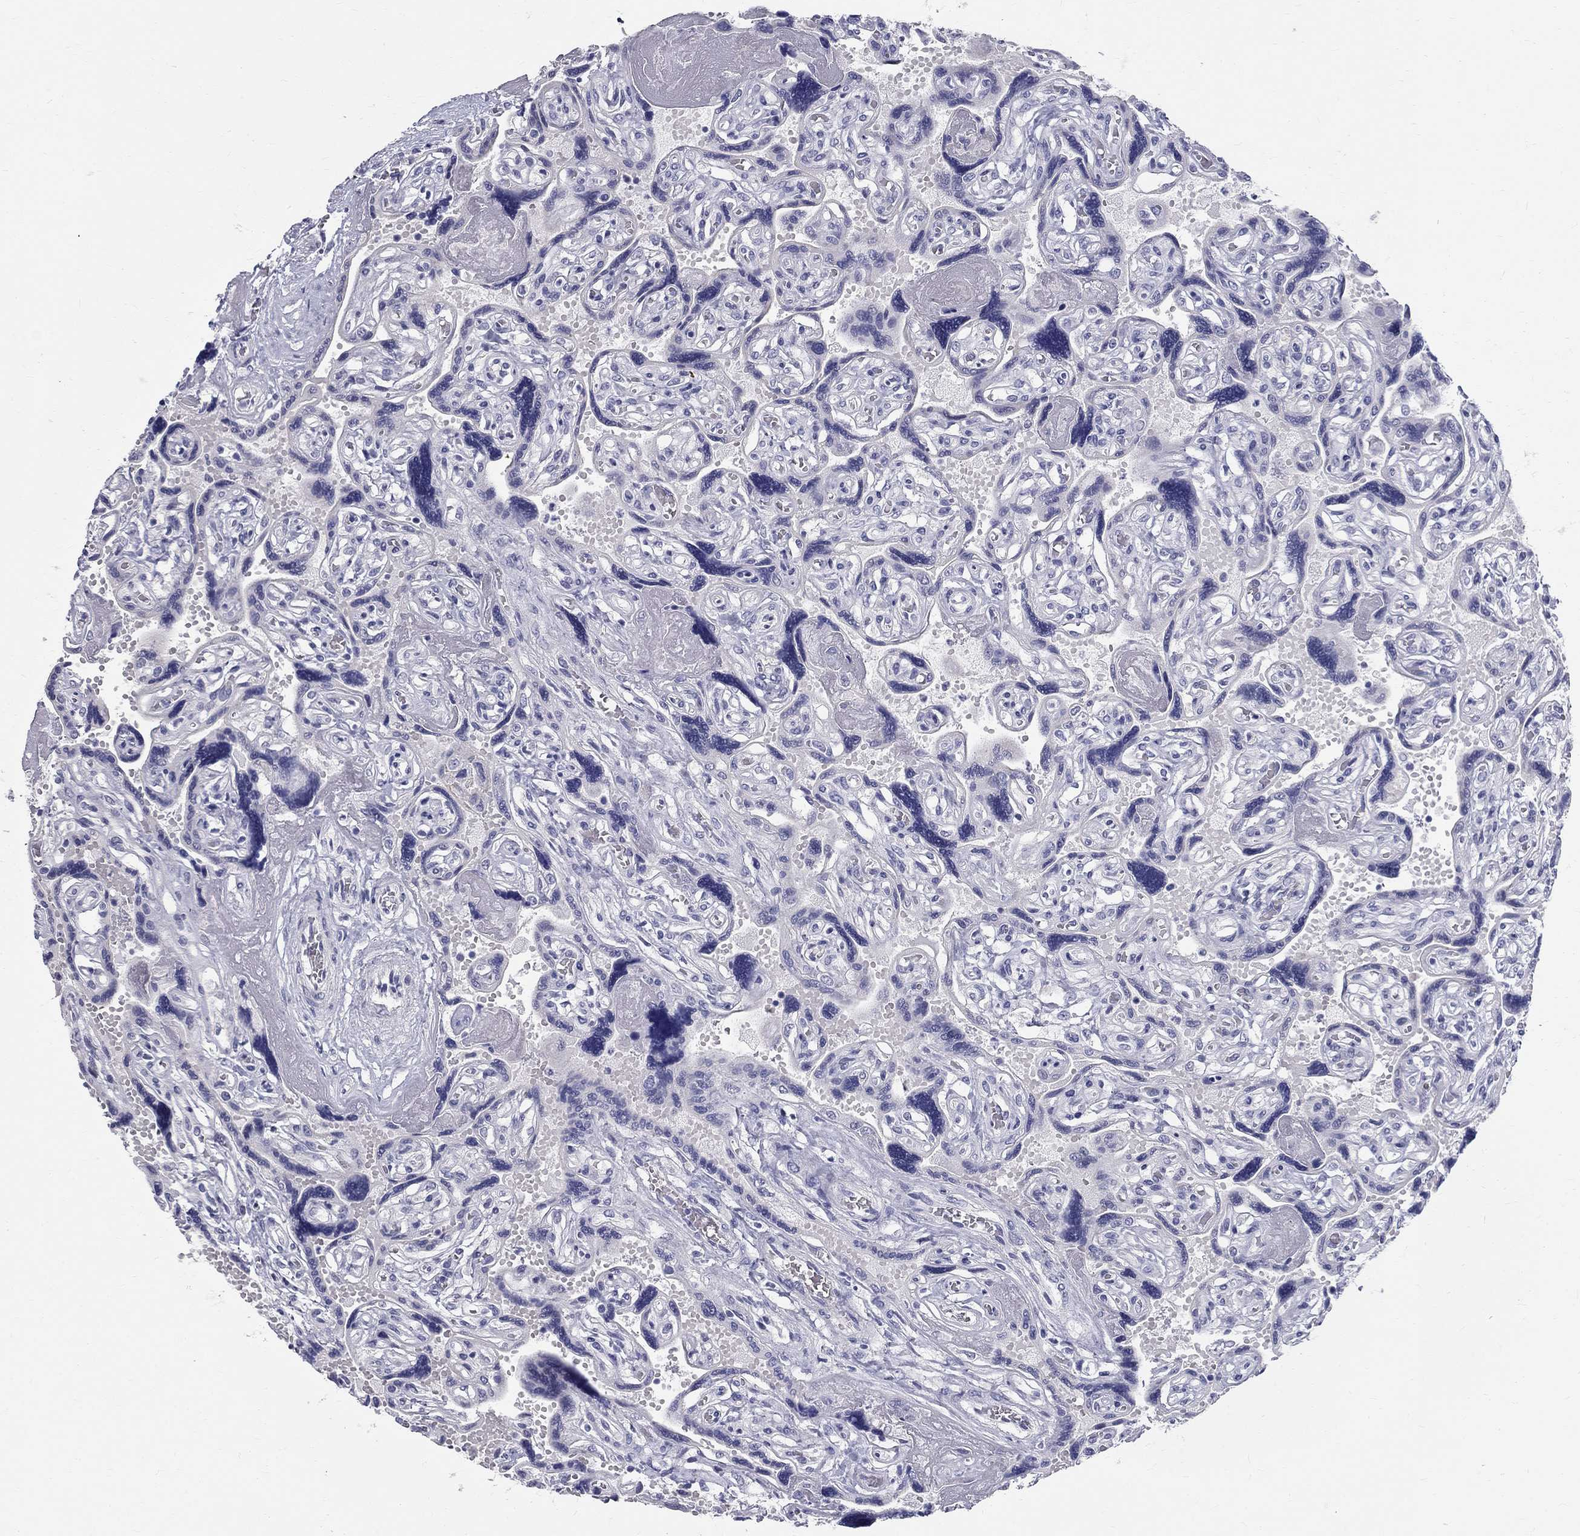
{"staining": {"intensity": "negative", "quantity": "none", "location": "none"}, "tissue": "placenta", "cell_type": "Decidual cells", "image_type": "normal", "snomed": [{"axis": "morphology", "description": "Normal tissue, NOS"}, {"axis": "topography", "description": "Placenta"}], "caption": "Immunohistochemistry histopathology image of unremarkable placenta stained for a protein (brown), which shows no expression in decidual cells.", "gene": "TGM4", "patient": {"sex": "female", "age": 32}}